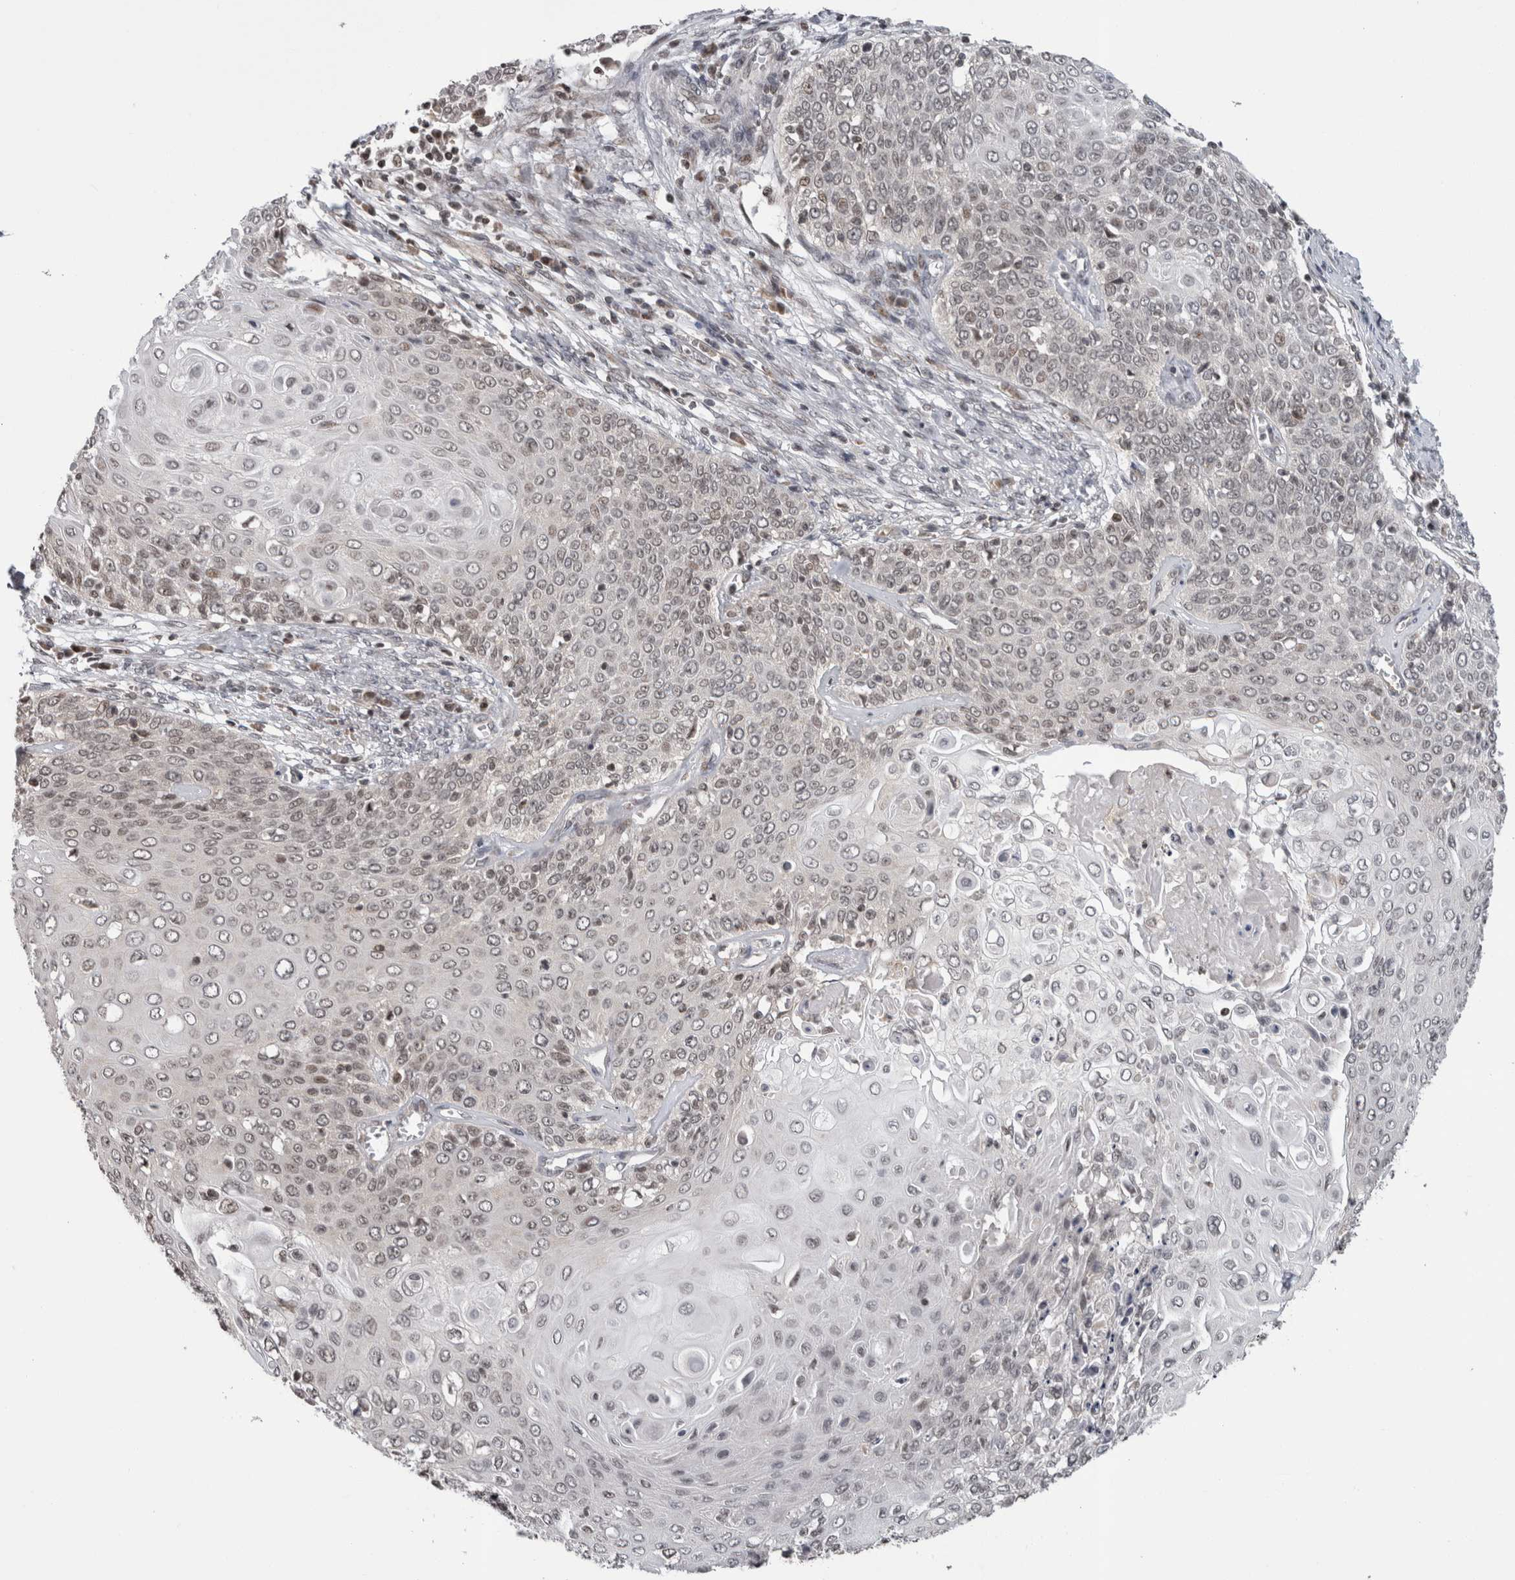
{"staining": {"intensity": "weak", "quantity": "<25%", "location": "nuclear"}, "tissue": "cervical cancer", "cell_type": "Tumor cells", "image_type": "cancer", "snomed": [{"axis": "morphology", "description": "Squamous cell carcinoma, NOS"}, {"axis": "topography", "description": "Cervix"}], "caption": "Immunohistochemistry micrograph of neoplastic tissue: cervical cancer (squamous cell carcinoma) stained with DAB (3,3'-diaminobenzidine) displays no significant protein staining in tumor cells. (IHC, brightfield microscopy, high magnification).", "gene": "ZBTB11", "patient": {"sex": "female", "age": 39}}